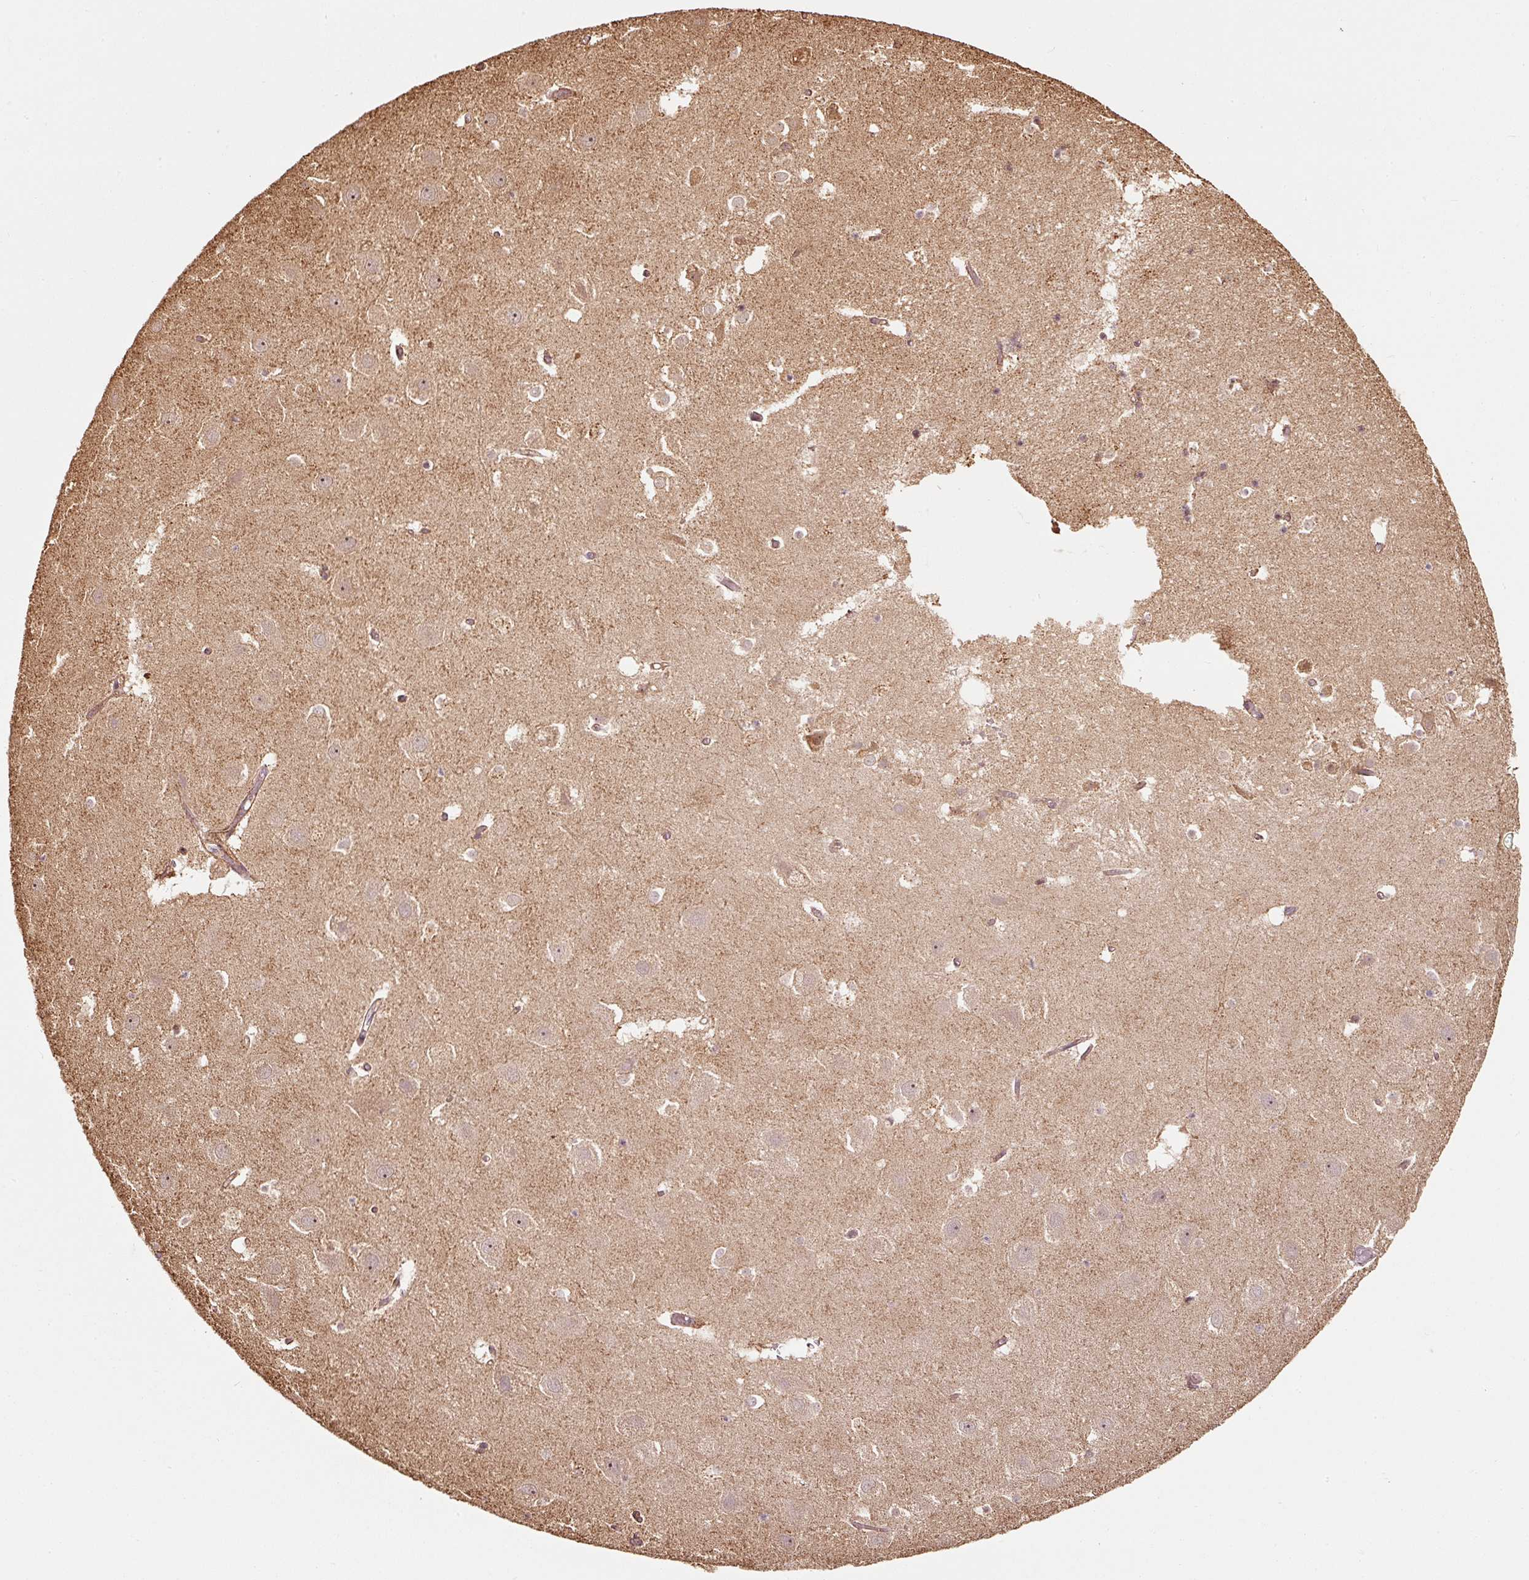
{"staining": {"intensity": "weak", "quantity": "<25%", "location": "cytoplasmic/membranous"}, "tissue": "hippocampus", "cell_type": "Glial cells", "image_type": "normal", "snomed": [{"axis": "morphology", "description": "Normal tissue, NOS"}, {"axis": "topography", "description": "Hippocampus"}], "caption": "The photomicrograph demonstrates no significant expression in glial cells of hippocampus.", "gene": "ETF1", "patient": {"sex": "female", "age": 52}}